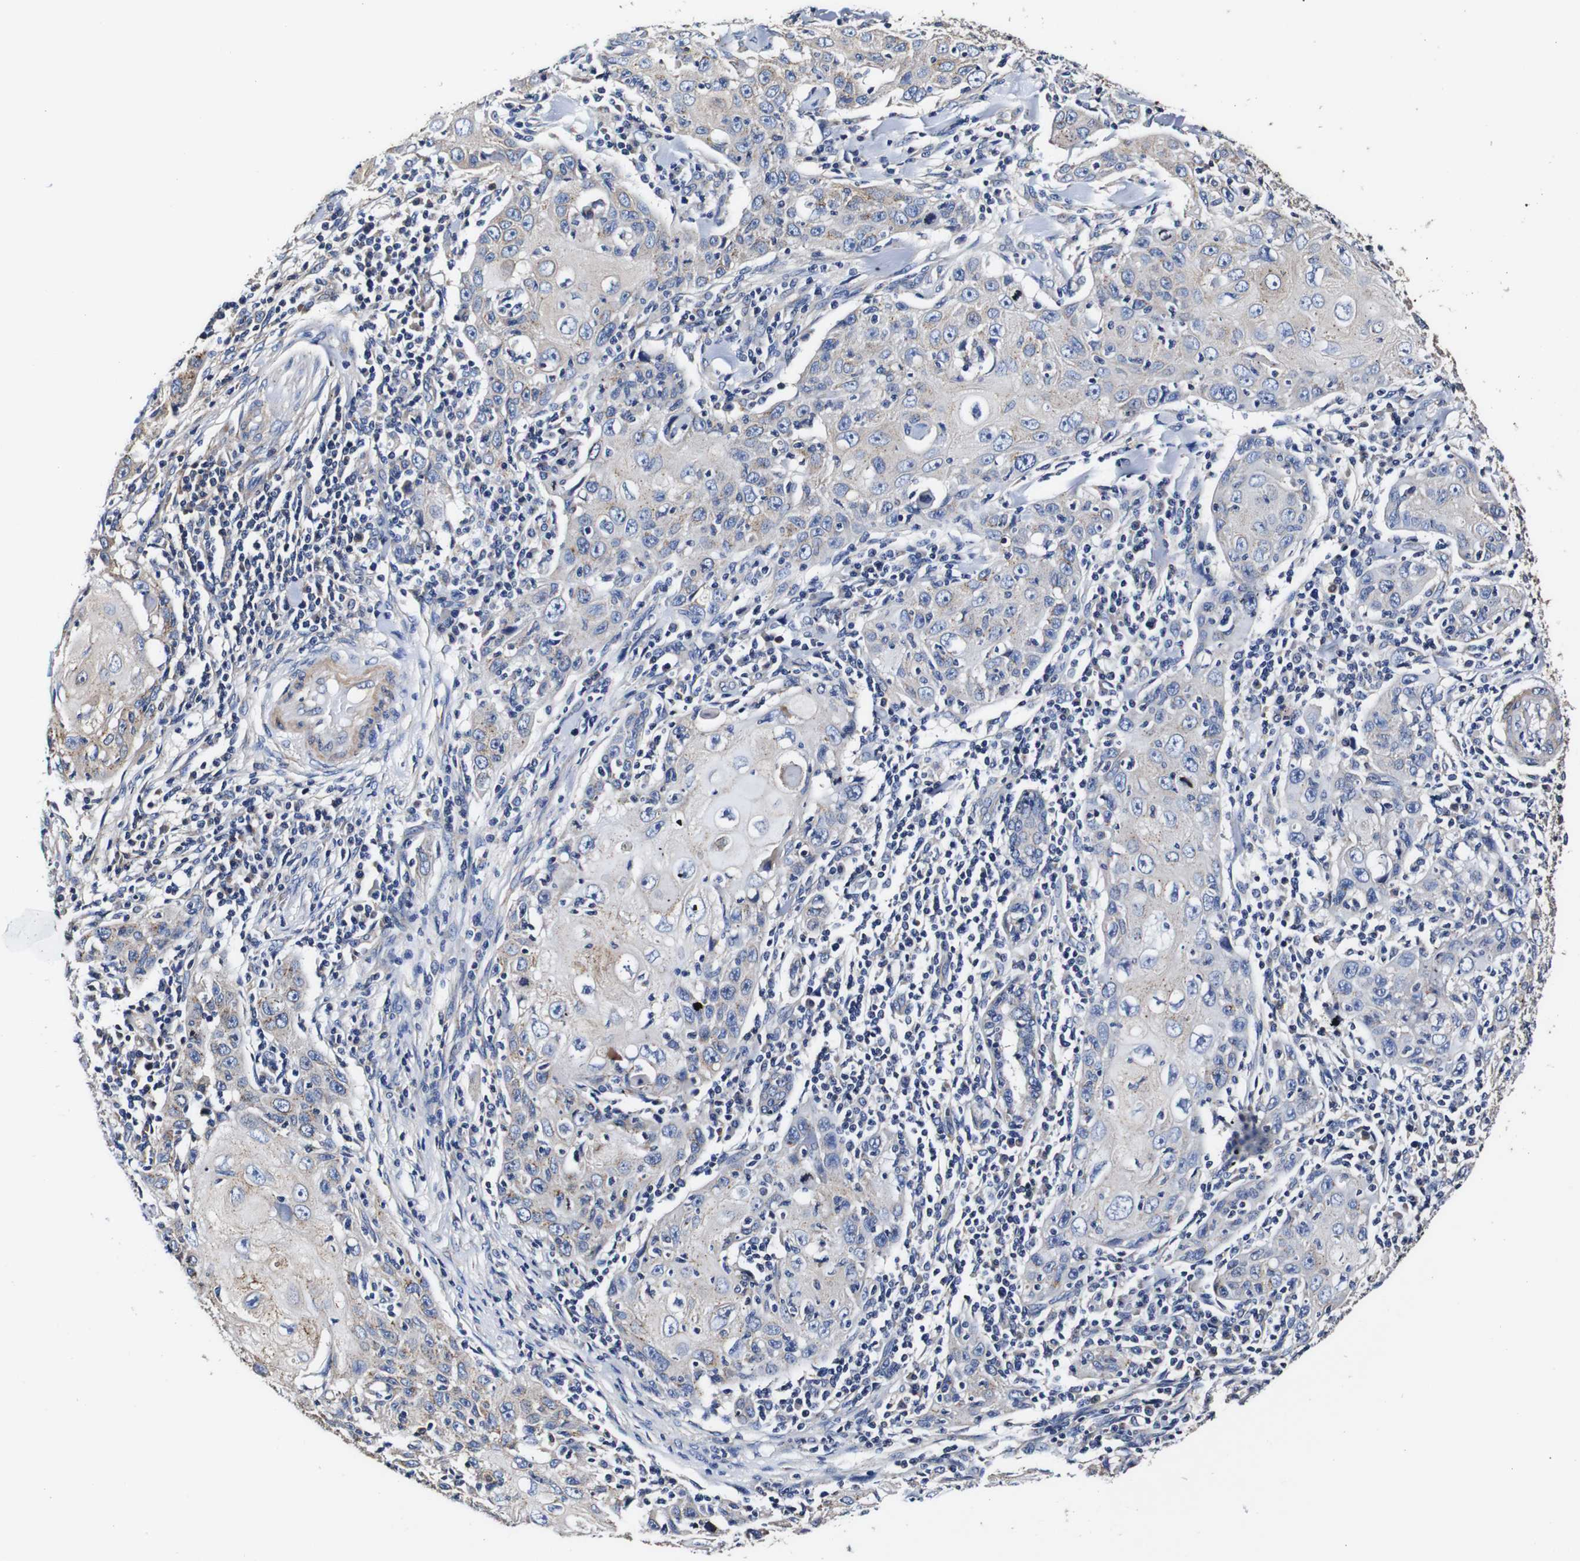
{"staining": {"intensity": "weak", "quantity": "<25%", "location": "cytoplasmic/membranous"}, "tissue": "skin cancer", "cell_type": "Tumor cells", "image_type": "cancer", "snomed": [{"axis": "morphology", "description": "Squamous cell carcinoma, NOS"}, {"axis": "topography", "description": "Skin"}], "caption": "This is an immunohistochemistry photomicrograph of skin cancer. There is no positivity in tumor cells.", "gene": "PDCD6IP", "patient": {"sex": "female", "age": 88}}